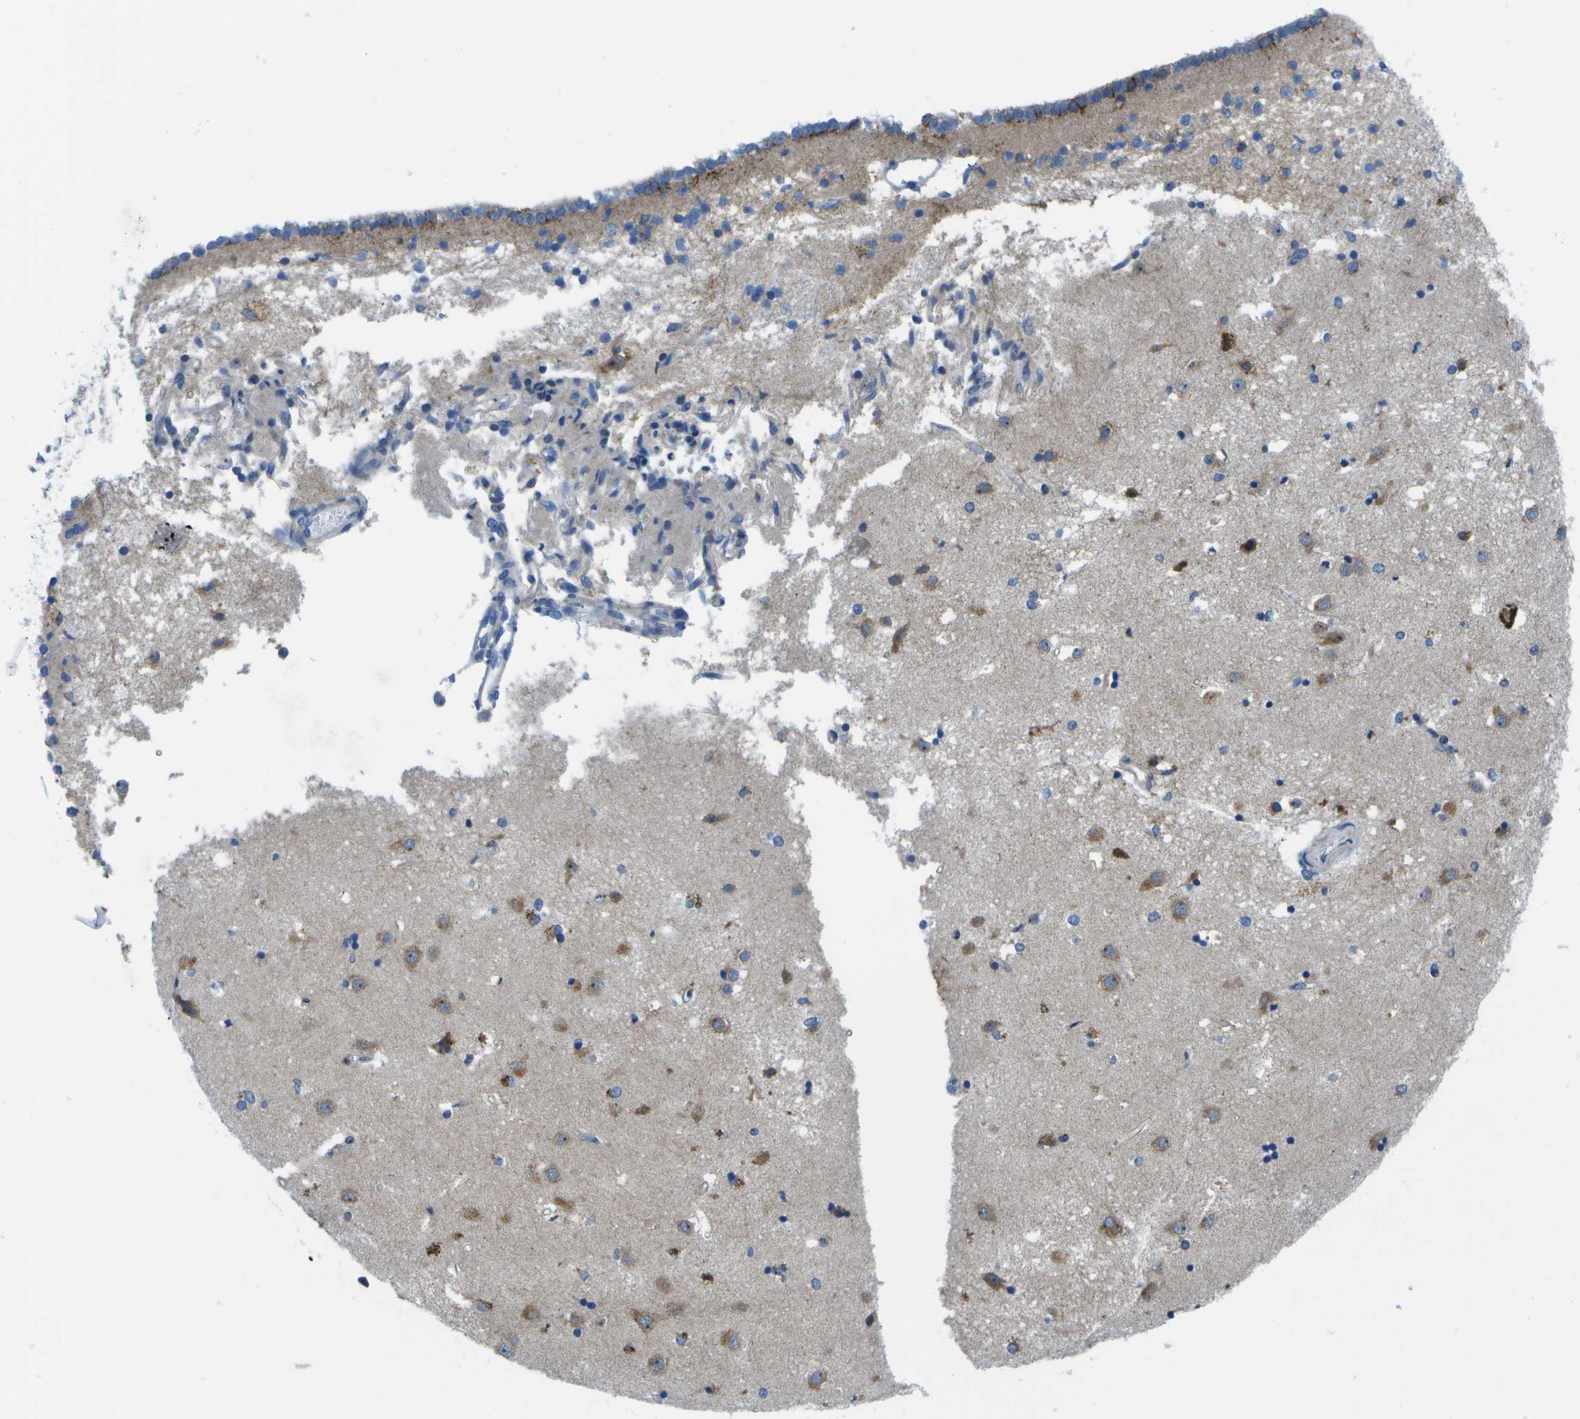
{"staining": {"intensity": "moderate", "quantity": "<25%", "location": "cytoplasmic/membranous"}, "tissue": "caudate", "cell_type": "Glial cells", "image_type": "normal", "snomed": [{"axis": "morphology", "description": "Normal tissue, NOS"}, {"axis": "topography", "description": "Lateral ventricle wall"}], "caption": "High-power microscopy captured an immunohistochemistry (IHC) photomicrograph of normal caudate, revealing moderate cytoplasmic/membranous positivity in approximately <25% of glial cells. (brown staining indicates protein expression, while blue staining denotes nuclei).", "gene": "GDF5", "patient": {"sex": "male", "age": 45}}